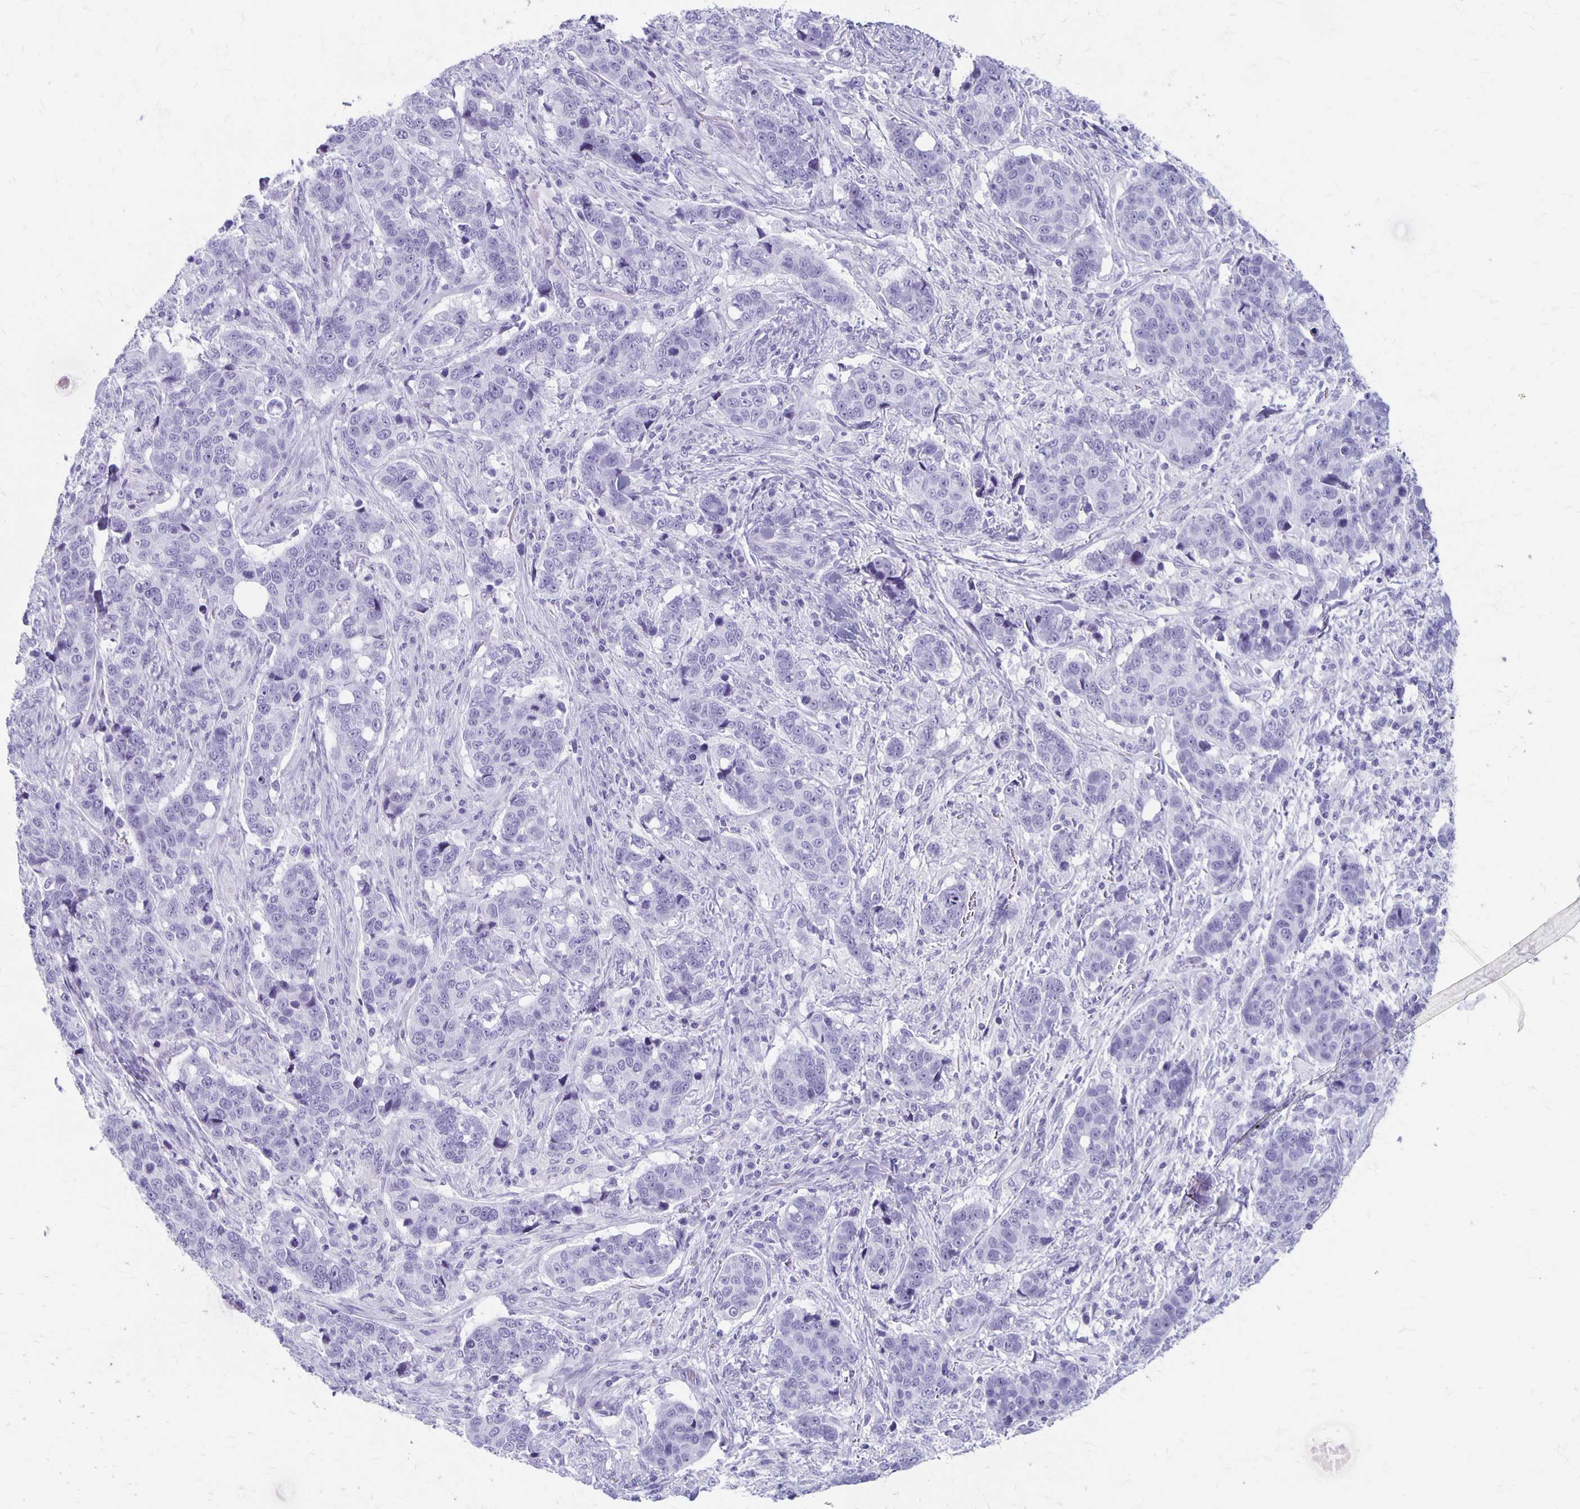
{"staining": {"intensity": "negative", "quantity": "none", "location": "none"}, "tissue": "lung cancer", "cell_type": "Tumor cells", "image_type": "cancer", "snomed": [{"axis": "morphology", "description": "Squamous cell carcinoma, NOS"}, {"axis": "topography", "description": "Lymph node"}, {"axis": "topography", "description": "Lung"}], "caption": "Squamous cell carcinoma (lung) stained for a protein using immunohistochemistry (IHC) exhibits no positivity tumor cells.", "gene": "MAGEC2", "patient": {"sex": "male", "age": 61}}